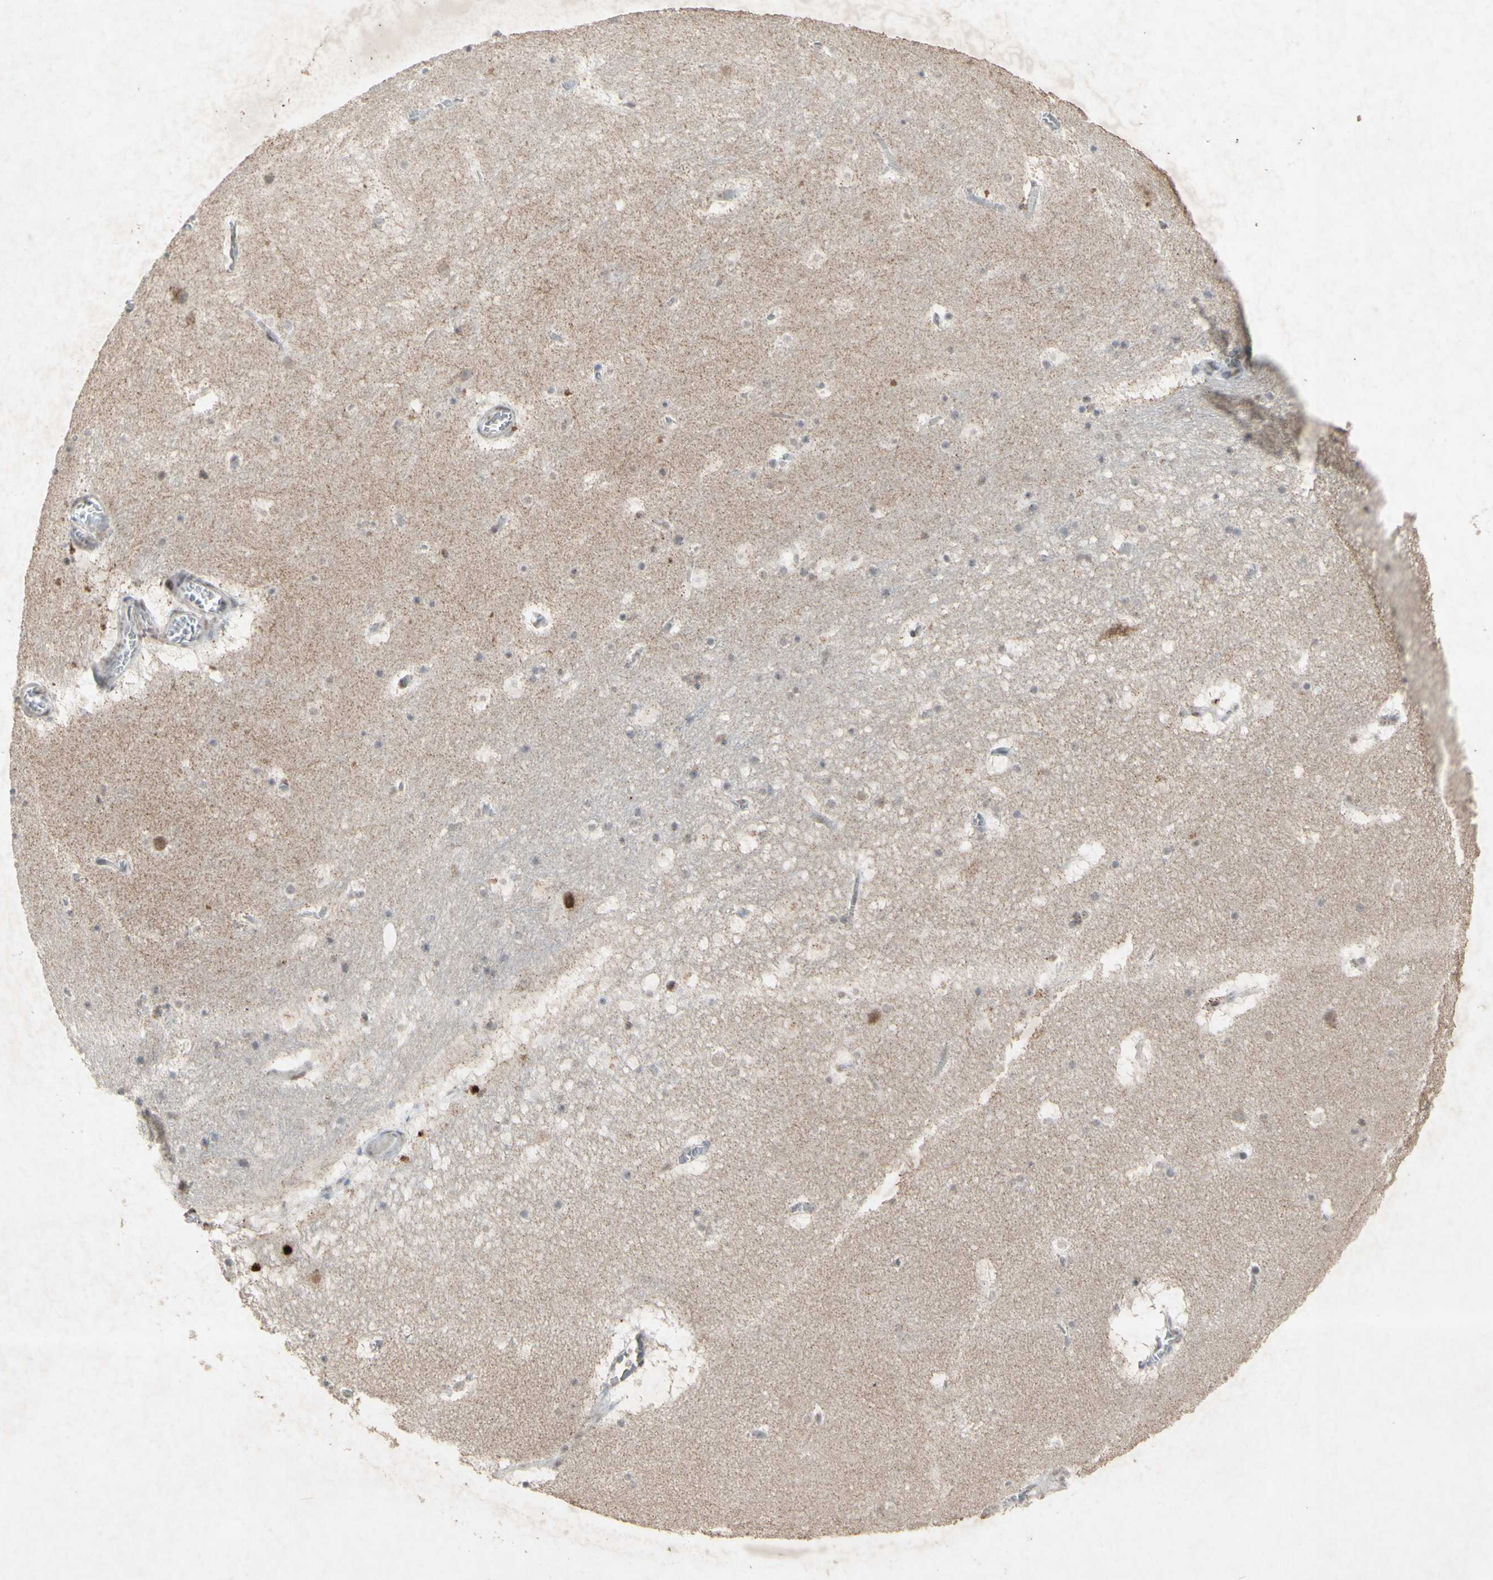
{"staining": {"intensity": "moderate", "quantity": "<25%", "location": "nuclear"}, "tissue": "hippocampus", "cell_type": "Glial cells", "image_type": "normal", "snomed": [{"axis": "morphology", "description": "Normal tissue, NOS"}, {"axis": "topography", "description": "Hippocampus"}], "caption": "Protein expression analysis of unremarkable hippocampus reveals moderate nuclear staining in approximately <25% of glial cells.", "gene": "CENPB", "patient": {"sex": "male", "age": 45}}